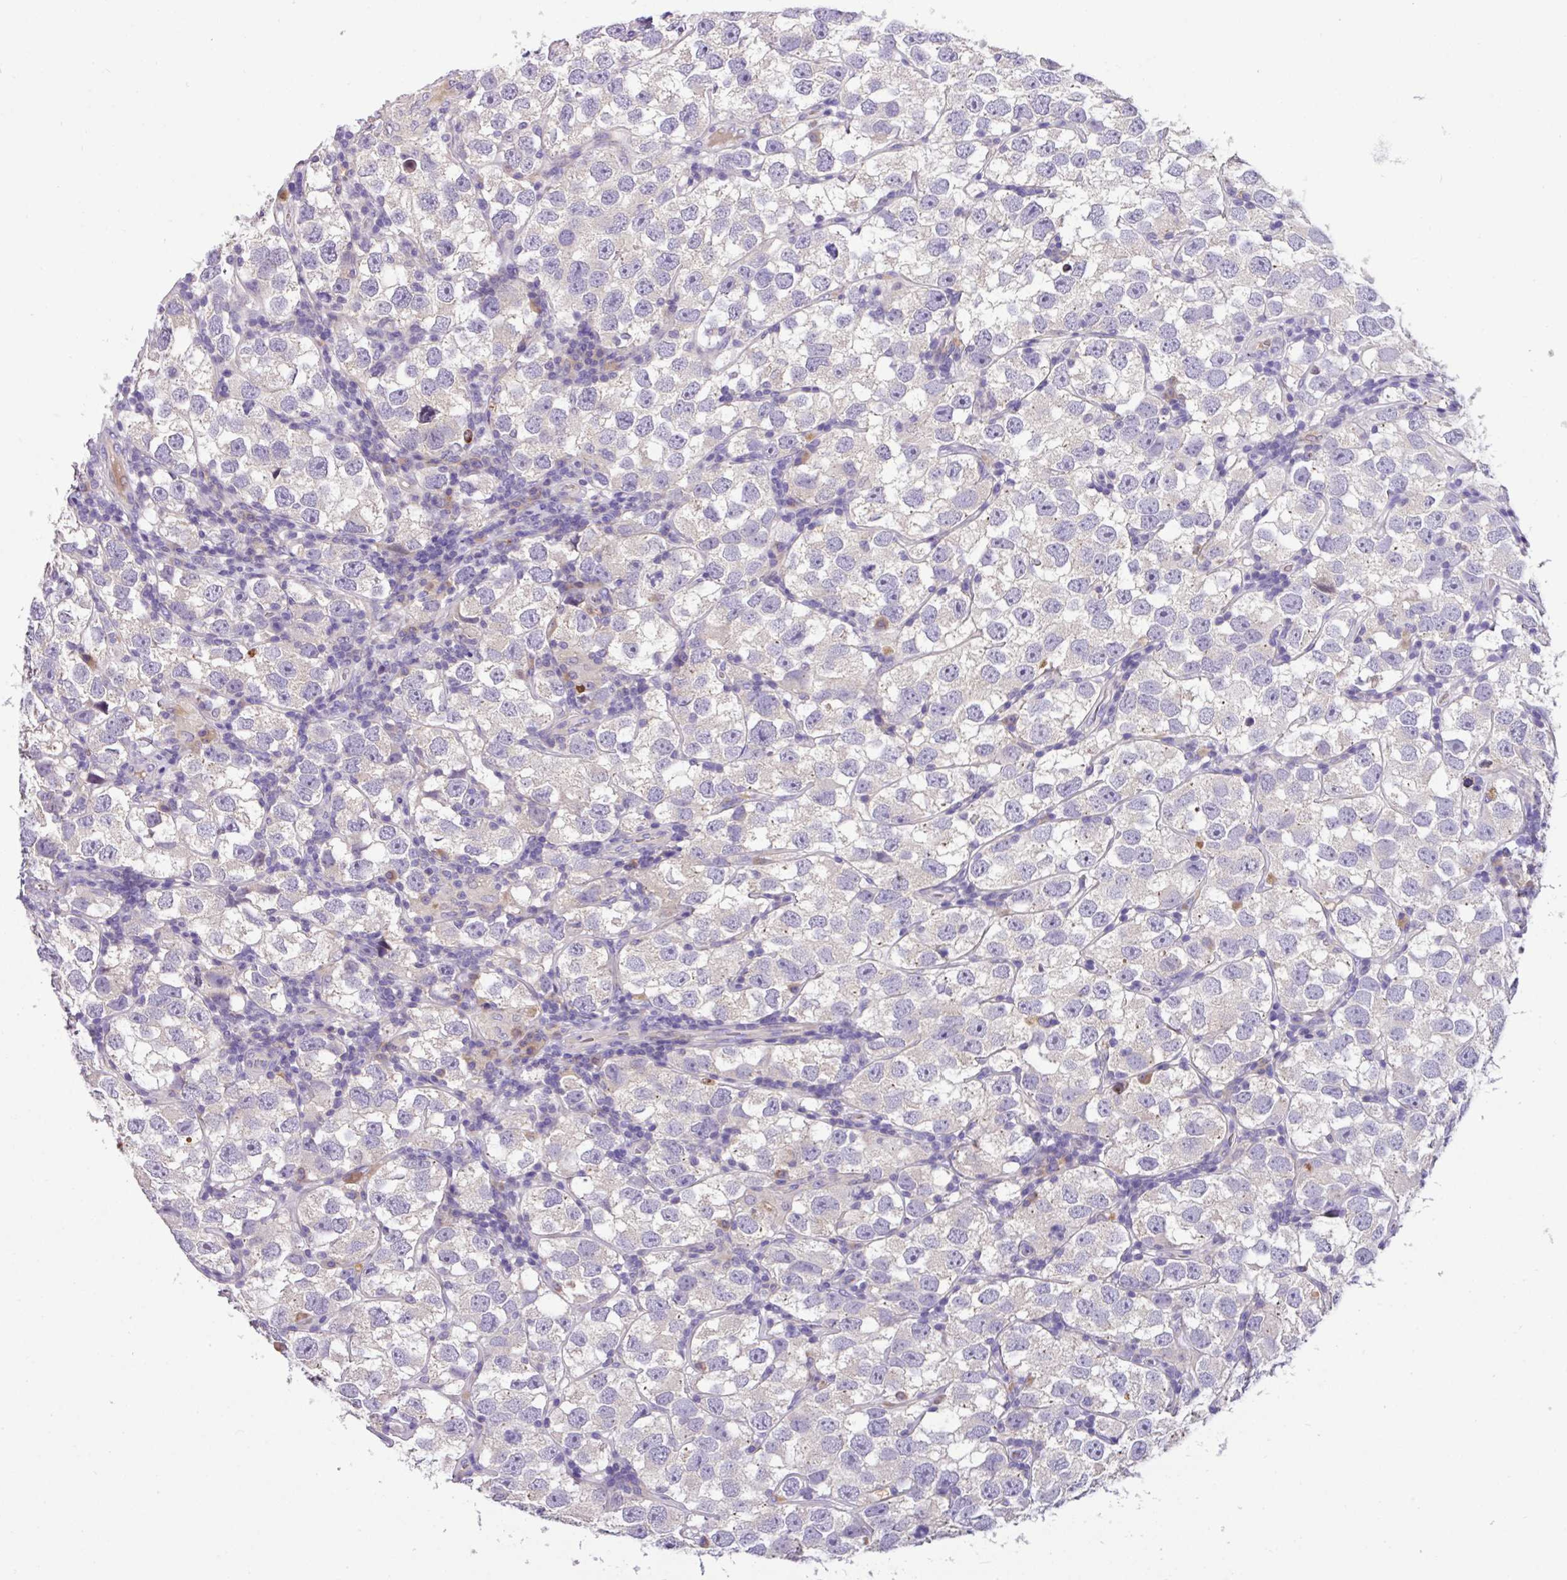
{"staining": {"intensity": "negative", "quantity": "none", "location": "none"}, "tissue": "testis cancer", "cell_type": "Tumor cells", "image_type": "cancer", "snomed": [{"axis": "morphology", "description": "Seminoma, NOS"}, {"axis": "topography", "description": "Testis"}], "caption": "A photomicrograph of human seminoma (testis) is negative for staining in tumor cells.", "gene": "ANXA2R", "patient": {"sex": "male", "age": 26}}